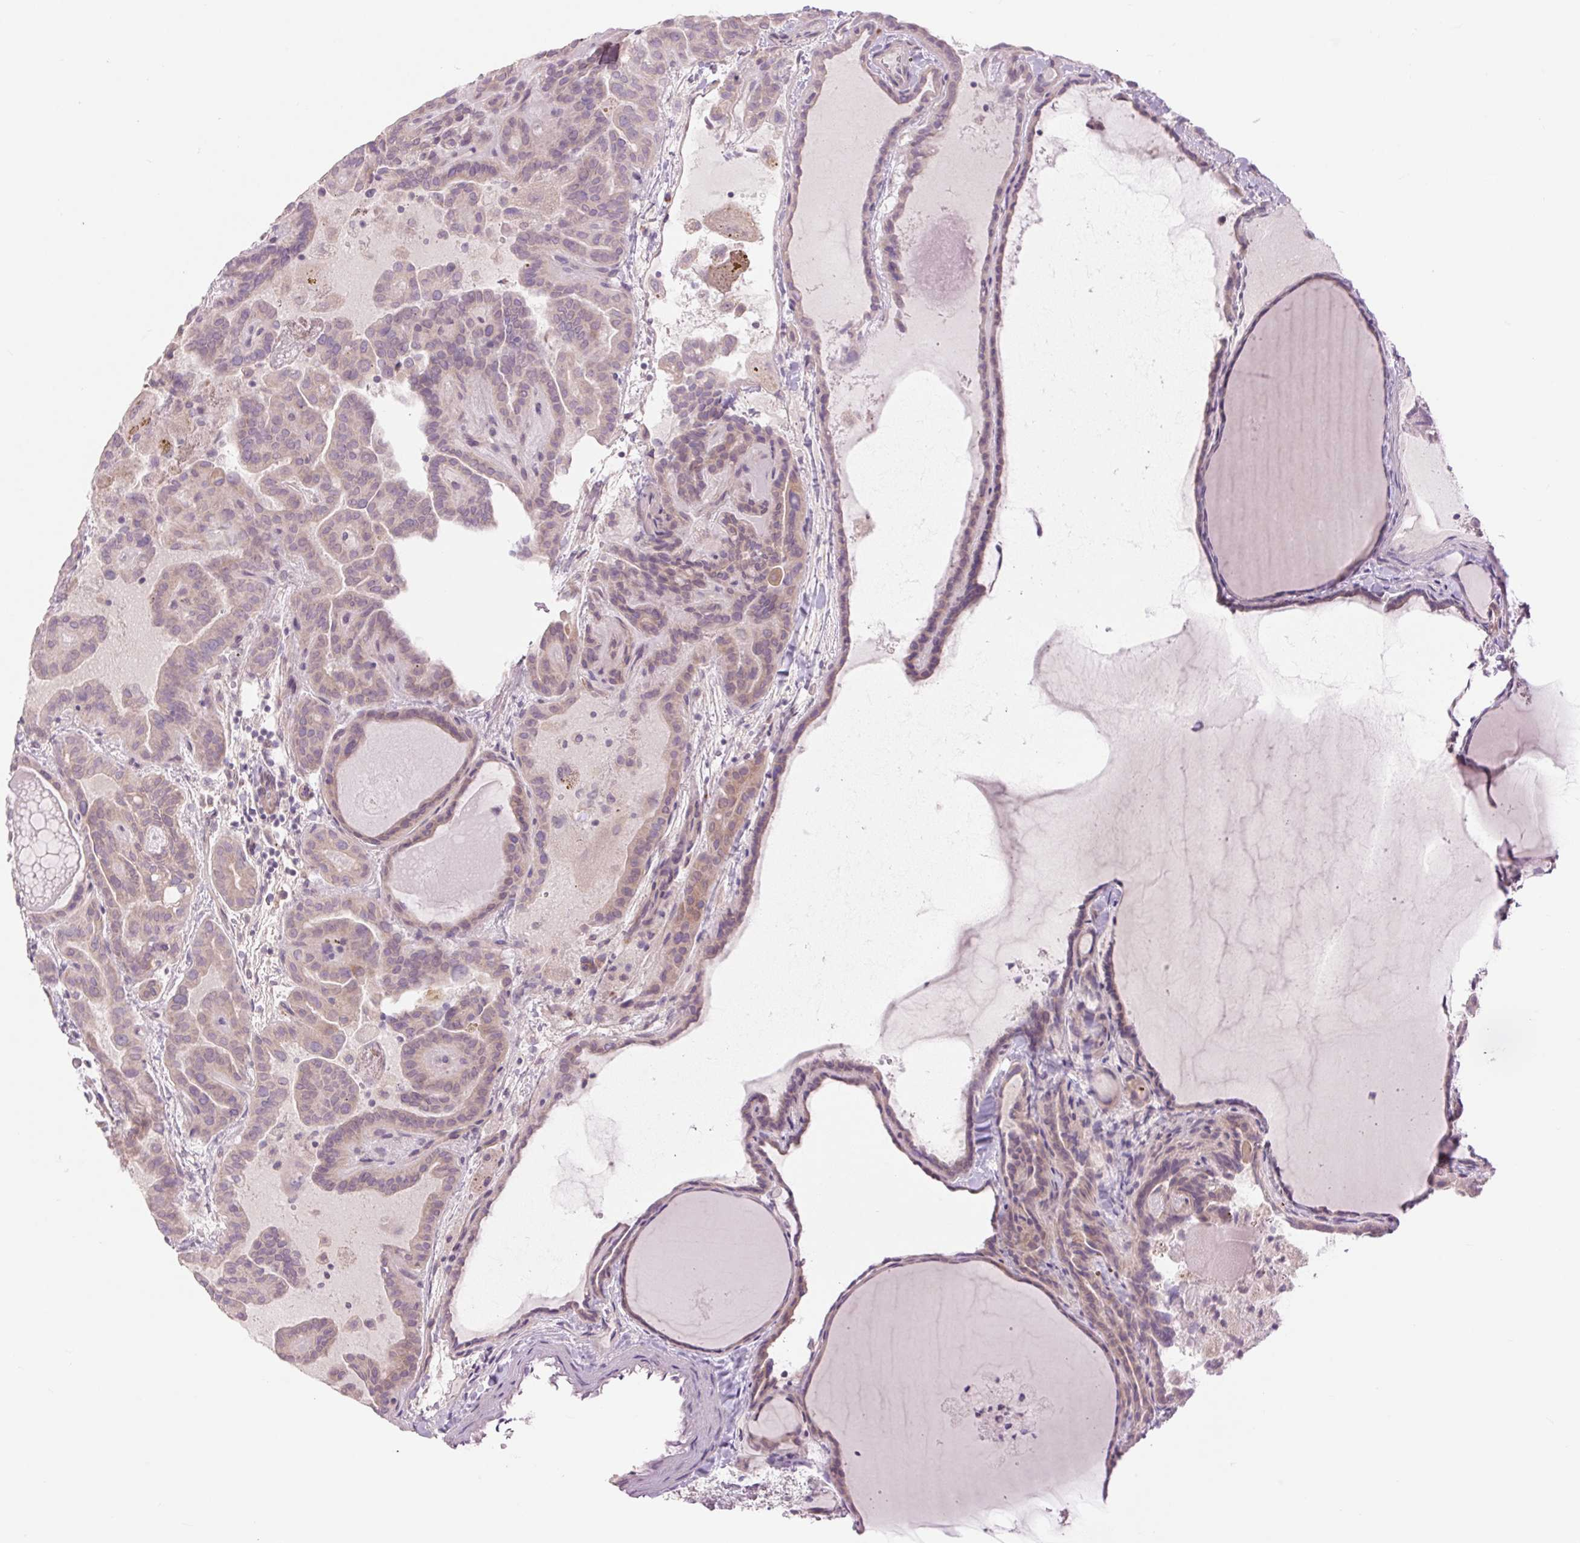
{"staining": {"intensity": "weak", "quantity": "<25%", "location": "cytoplasmic/membranous"}, "tissue": "thyroid cancer", "cell_type": "Tumor cells", "image_type": "cancer", "snomed": [{"axis": "morphology", "description": "Papillary adenocarcinoma, NOS"}, {"axis": "topography", "description": "Thyroid gland"}], "caption": "Protein analysis of thyroid papillary adenocarcinoma exhibits no significant expression in tumor cells.", "gene": "CTNNA3", "patient": {"sex": "female", "age": 46}}